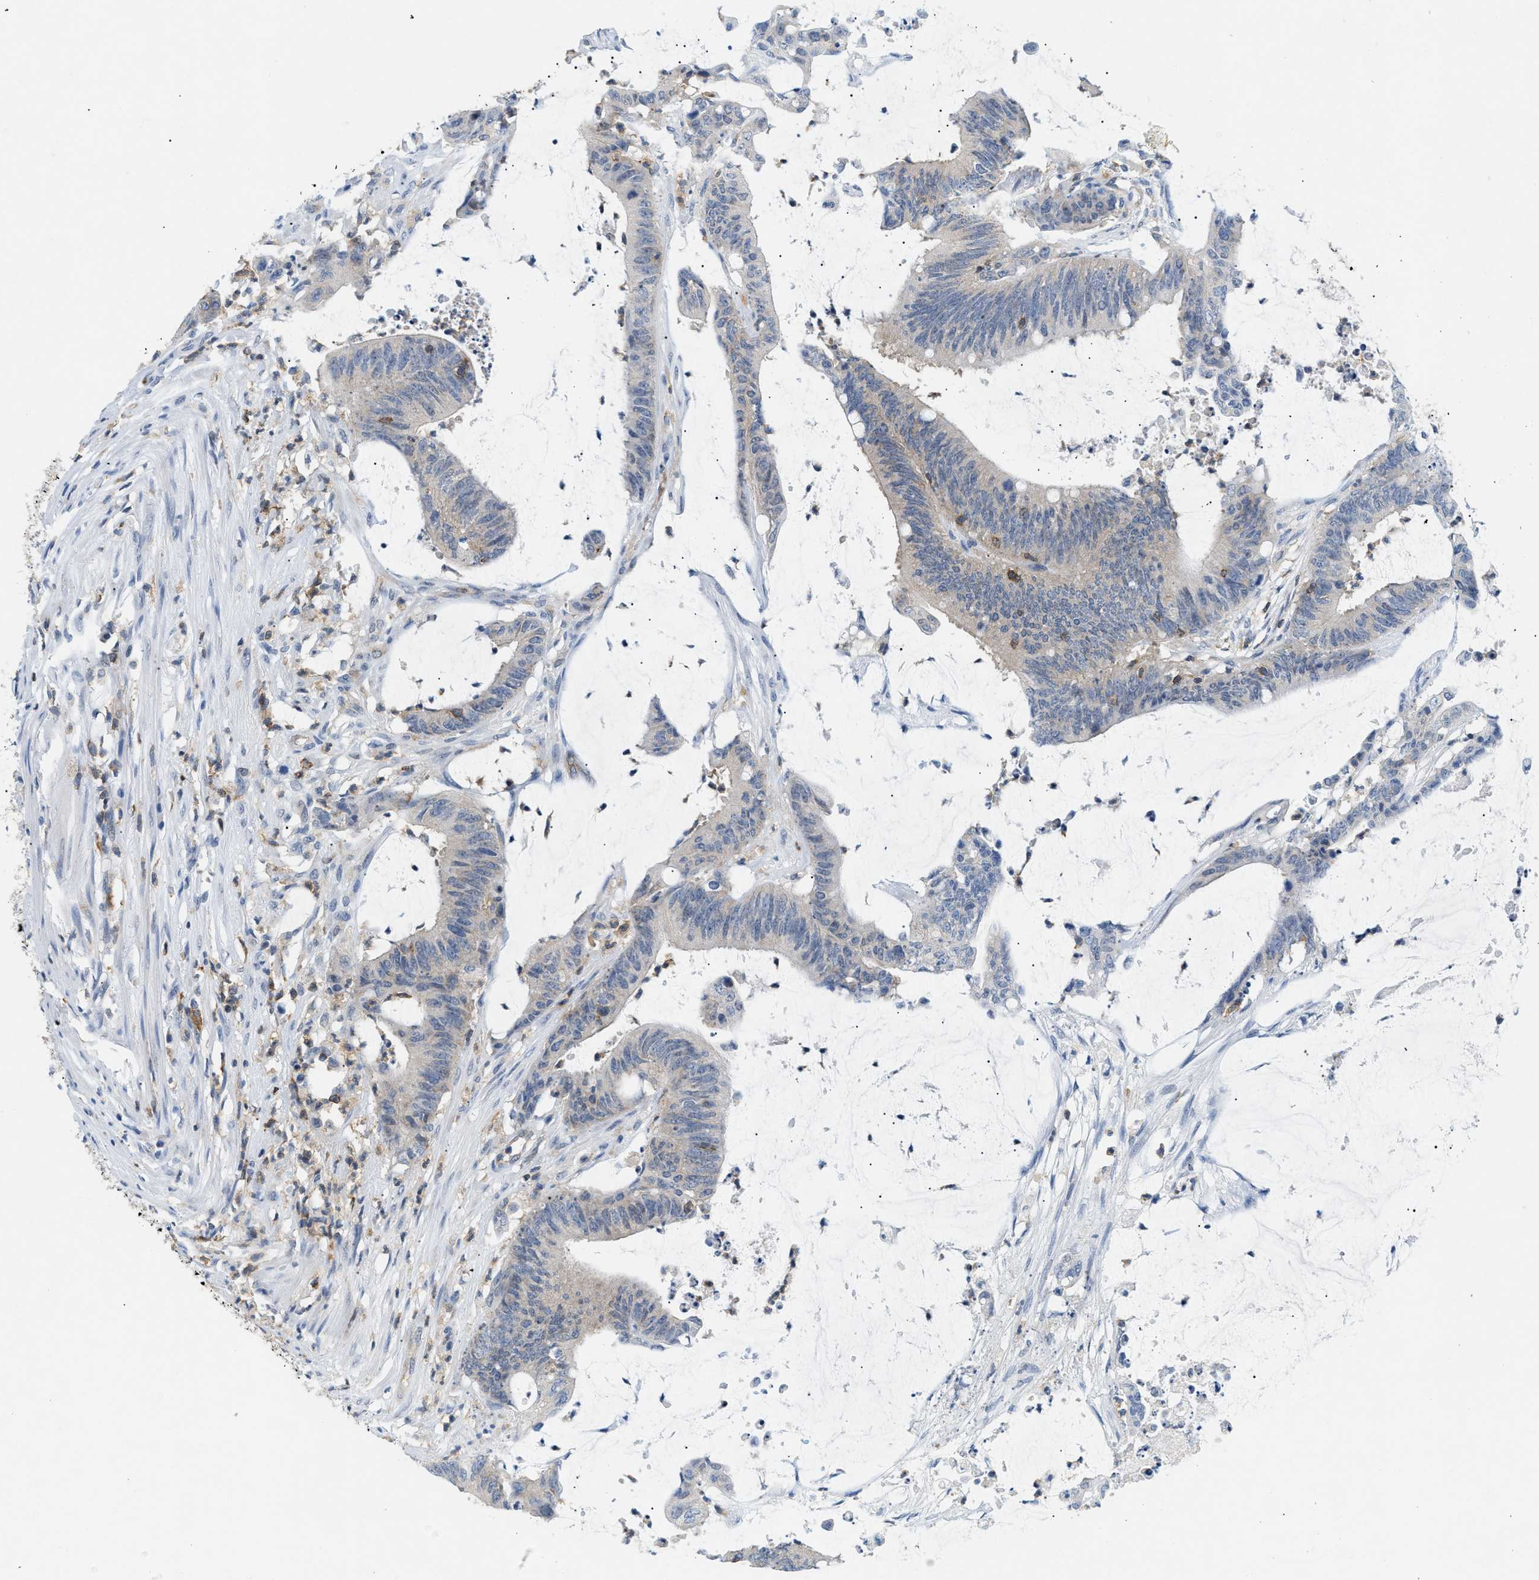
{"staining": {"intensity": "weak", "quantity": "<25%", "location": "cytoplasmic/membranous"}, "tissue": "colorectal cancer", "cell_type": "Tumor cells", "image_type": "cancer", "snomed": [{"axis": "morphology", "description": "Adenocarcinoma, NOS"}, {"axis": "topography", "description": "Rectum"}], "caption": "Tumor cells are negative for protein expression in human colorectal cancer. The staining is performed using DAB (3,3'-diaminobenzidine) brown chromogen with nuclei counter-stained in using hematoxylin.", "gene": "INPP5D", "patient": {"sex": "female", "age": 66}}